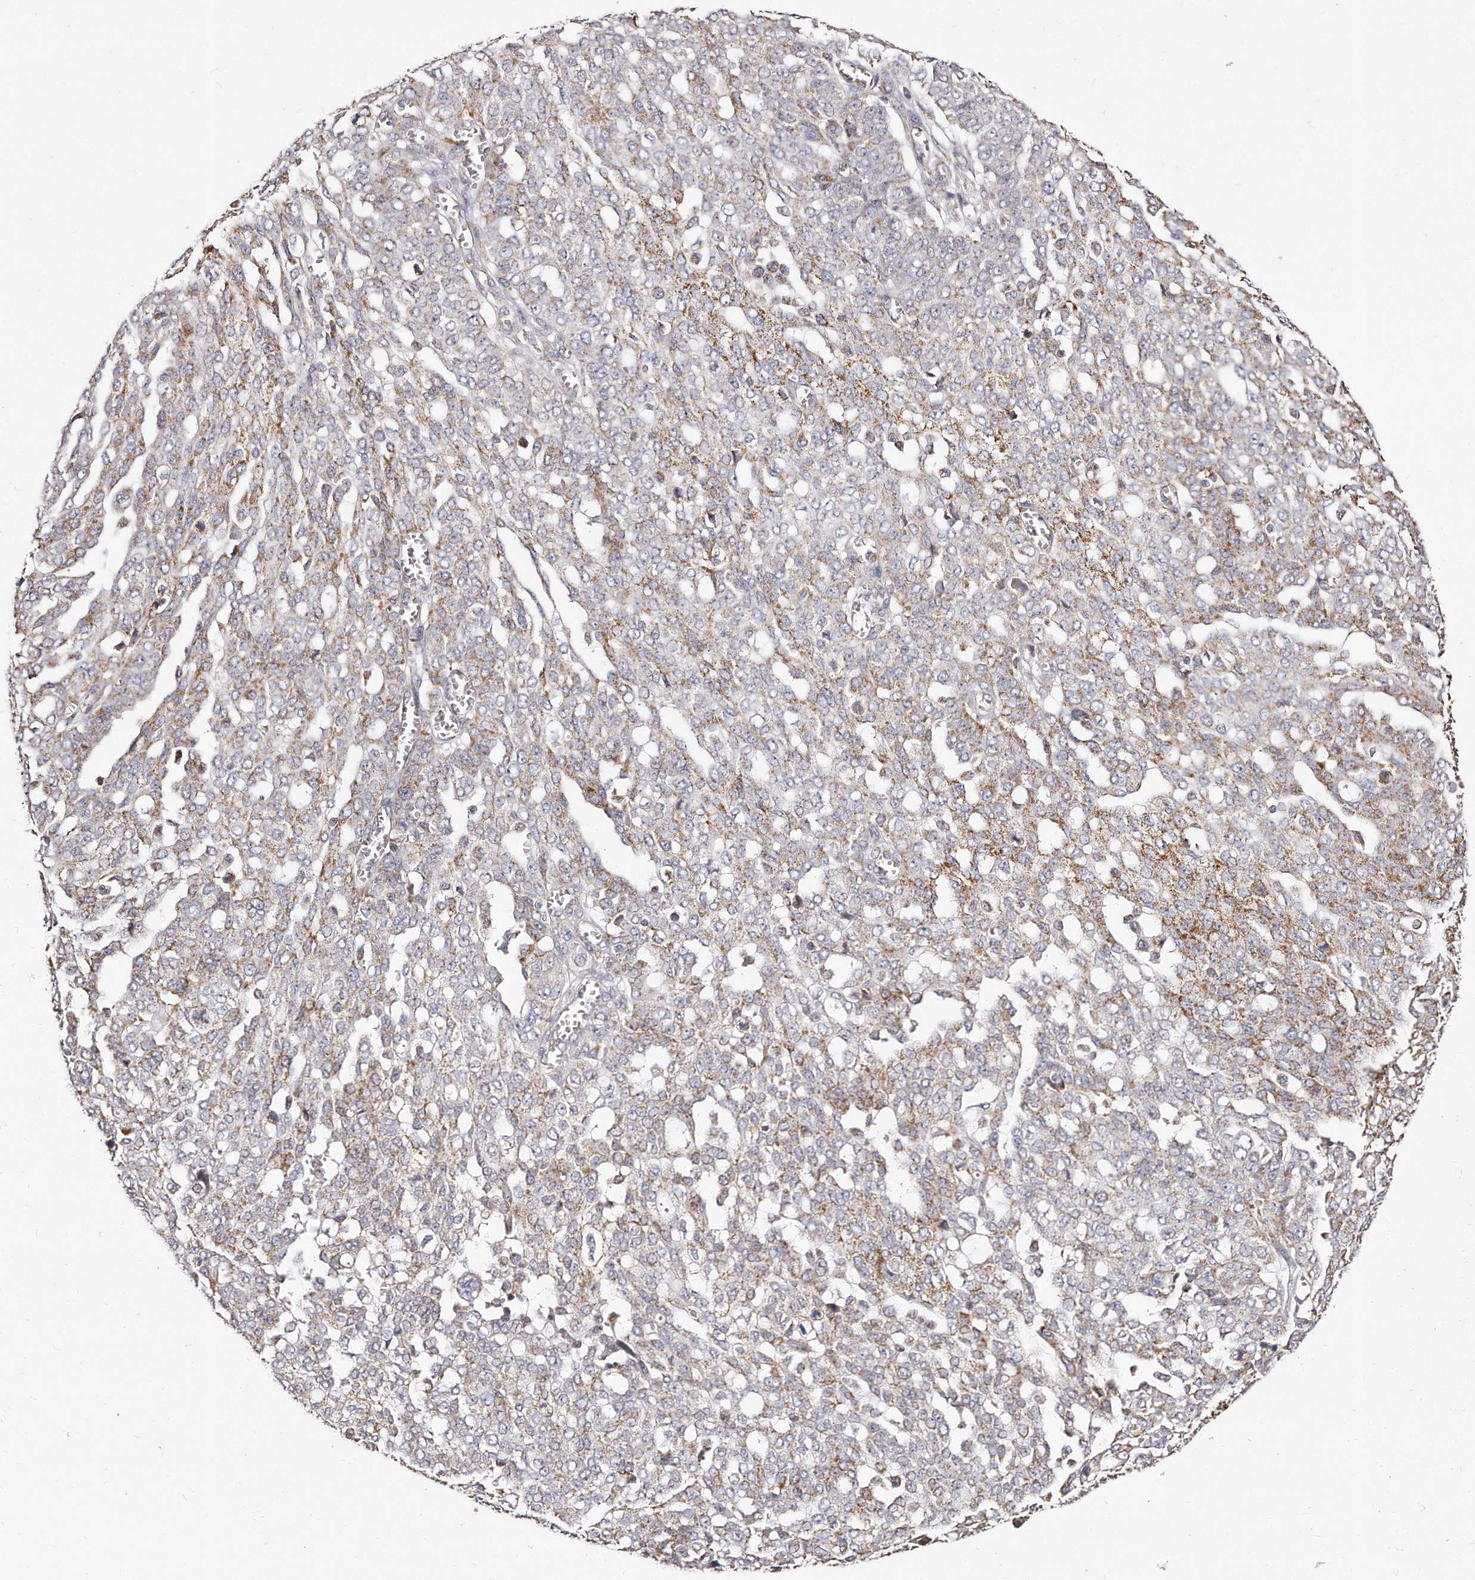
{"staining": {"intensity": "moderate", "quantity": ">75%", "location": "cytoplasmic/membranous"}, "tissue": "ovarian cancer", "cell_type": "Tumor cells", "image_type": "cancer", "snomed": [{"axis": "morphology", "description": "Cystadenocarcinoma, serous, NOS"}, {"axis": "topography", "description": "Soft tissue"}, {"axis": "topography", "description": "Ovary"}], "caption": "The micrograph exhibits a brown stain indicating the presence of a protein in the cytoplasmic/membranous of tumor cells in ovarian cancer.", "gene": "RTKN", "patient": {"sex": "female", "age": 57}}